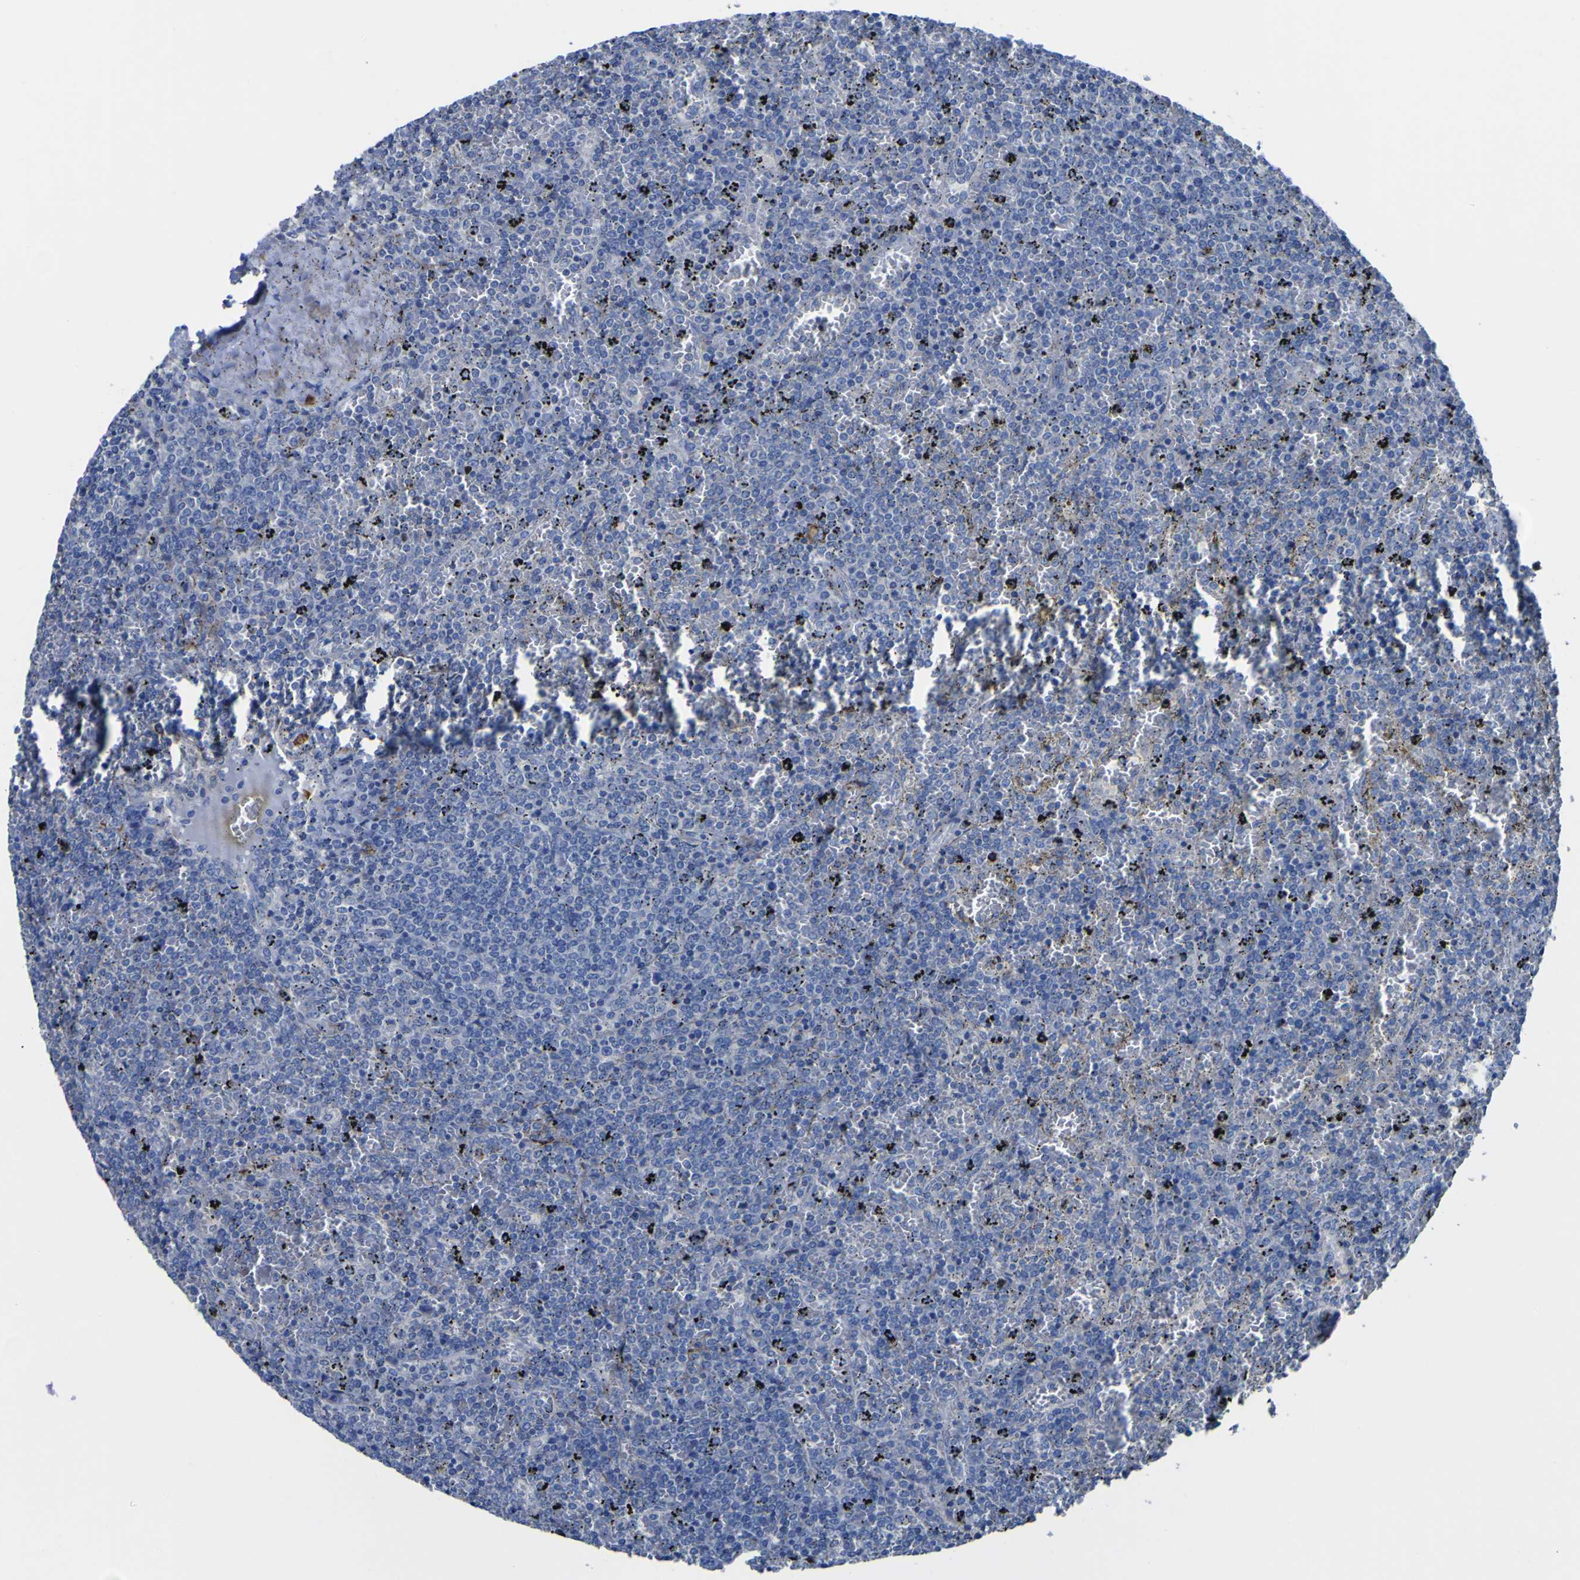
{"staining": {"intensity": "negative", "quantity": "none", "location": "none"}, "tissue": "lymphoma", "cell_type": "Tumor cells", "image_type": "cancer", "snomed": [{"axis": "morphology", "description": "Malignant lymphoma, non-Hodgkin's type, Low grade"}, {"axis": "topography", "description": "Spleen"}], "caption": "Tumor cells show no significant positivity in lymphoma. (DAB IHC with hematoxylin counter stain).", "gene": "AGO4", "patient": {"sex": "female", "age": 77}}